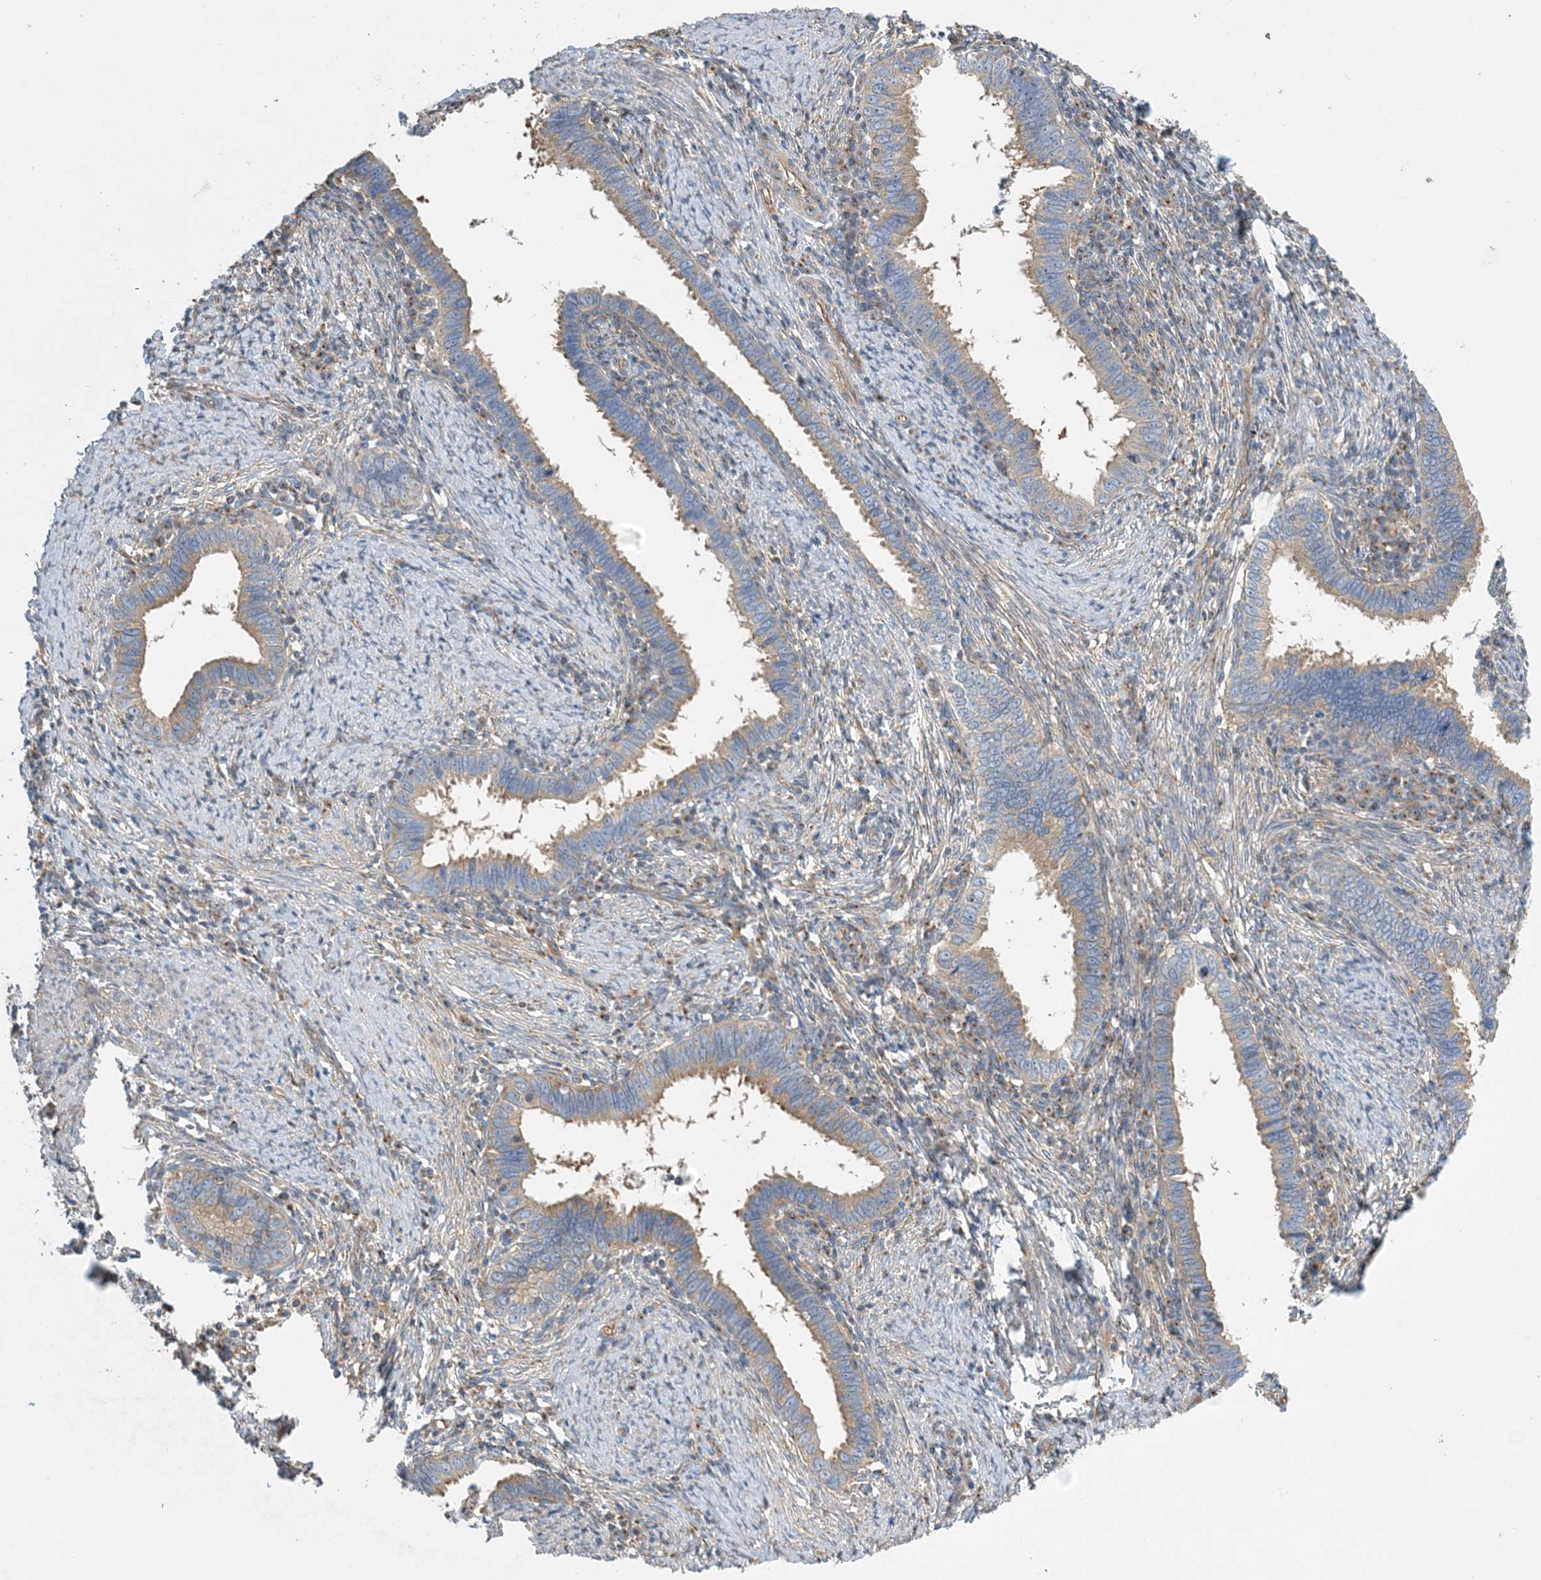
{"staining": {"intensity": "weak", "quantity": ">75%", "location": "cytoplasmic/membranous"}, "tissue": "cervical cancer", "cell_type": "Tumor cells", "image_type": "cancer", "snomed": [{"axis": "morphology", "description": "Adenocarcinoma, NOS"}, {"axis": "topography", "description": "Cervix"}], "caption": "Cervical cancer (adenocarcinoma) stained with a brown dye exhibits weak cytoplasmic/membranous positive positivity in approximately >75% of tumor cells.", "gene": "SIDT1", "patient": {"sex": "female", "age": 36}}